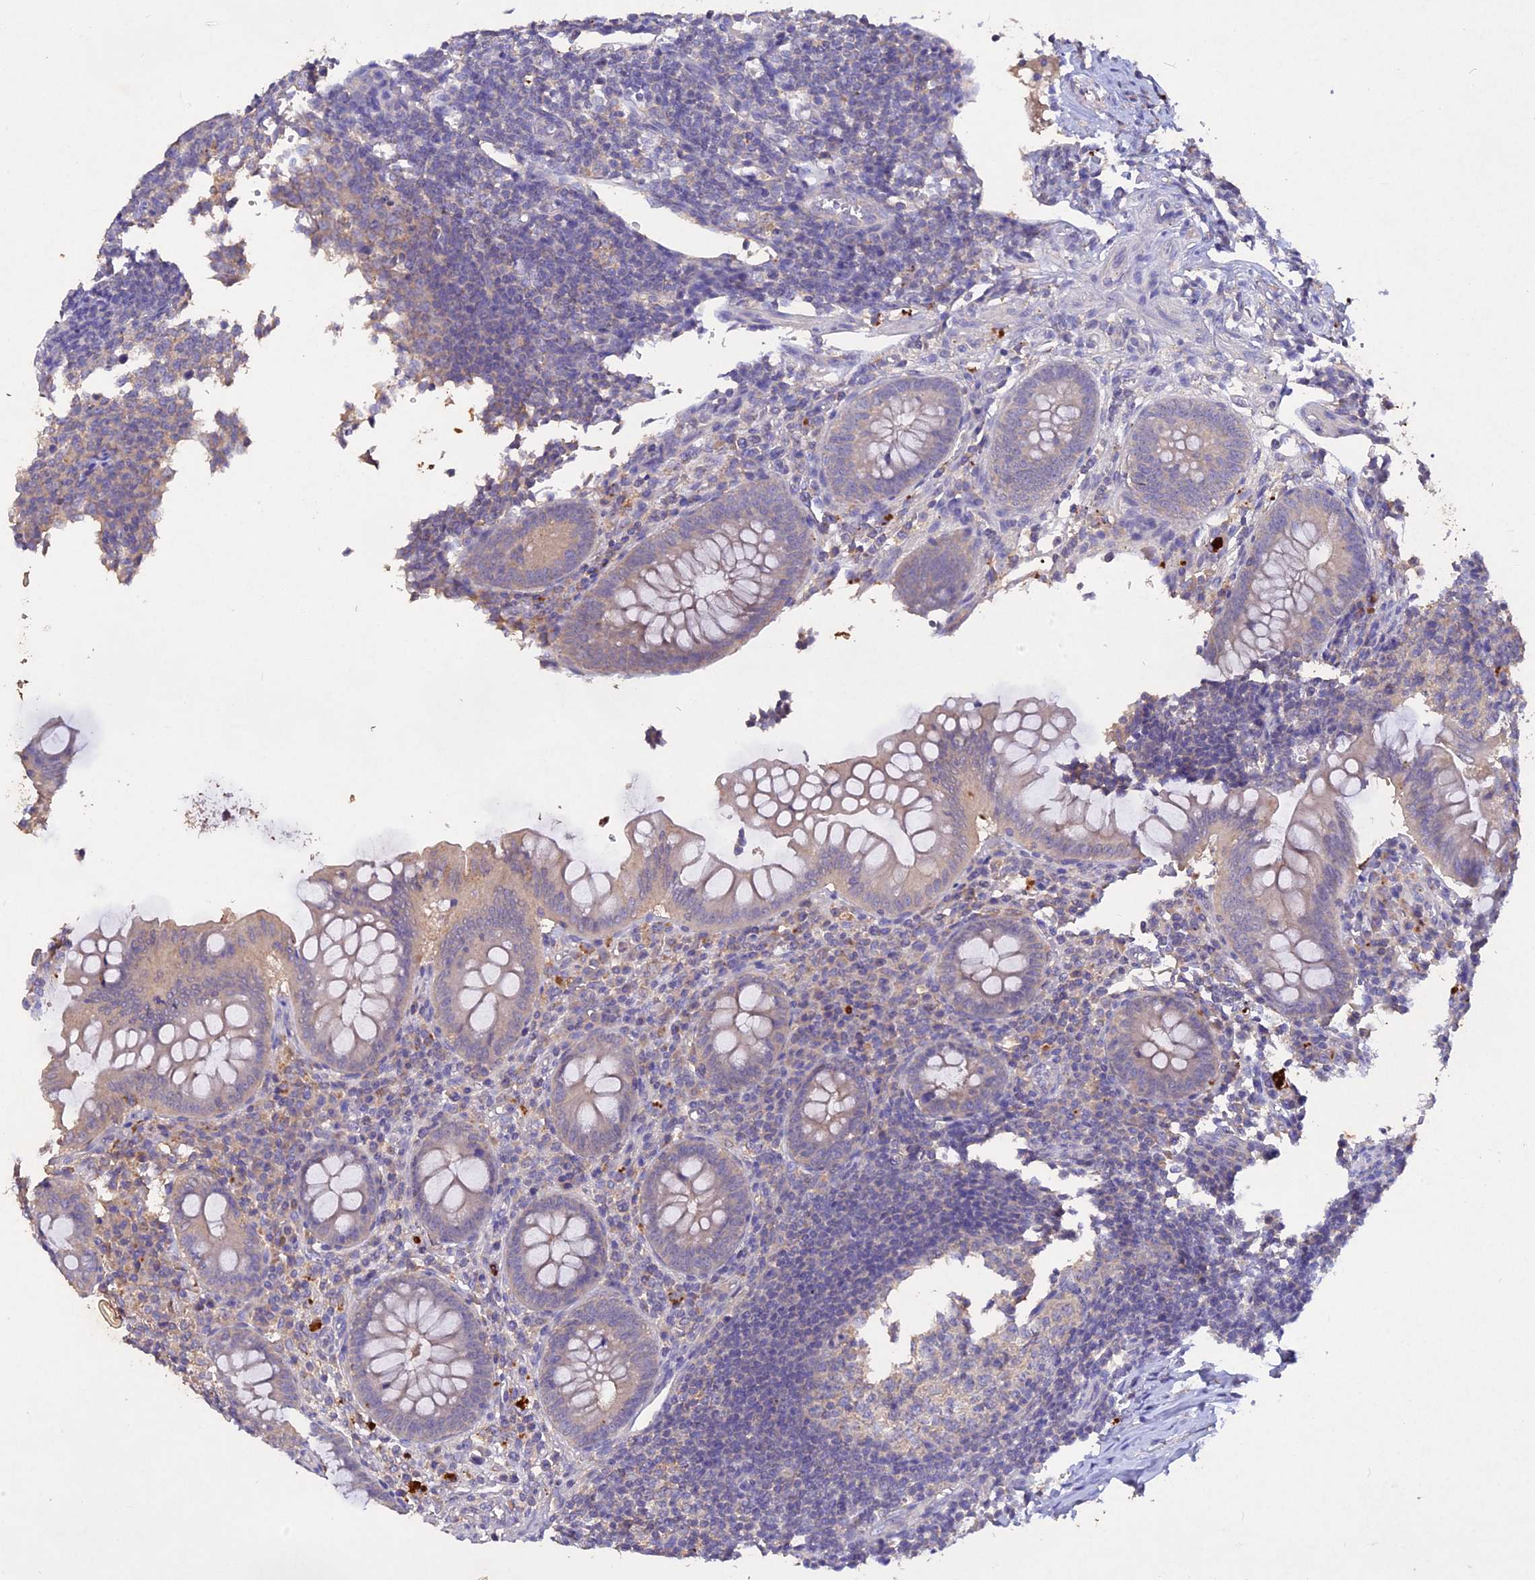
{"staining": {"intensity": "negative", "quantity": "none", "location": "none"}, "tissue": "appendix", "cell_type": "Glandular cells", "image_type": "normal", "snomed": [{"axis": "morphology", "description": "Normal tissue, NOS"}, {"axis": "topography", "description": "Appendix"}], "caption": "There is no significant positivity in glandular cells of appendix.", "gene": "SLC26A4", "patient": {"sex": "female", "age": 33}}